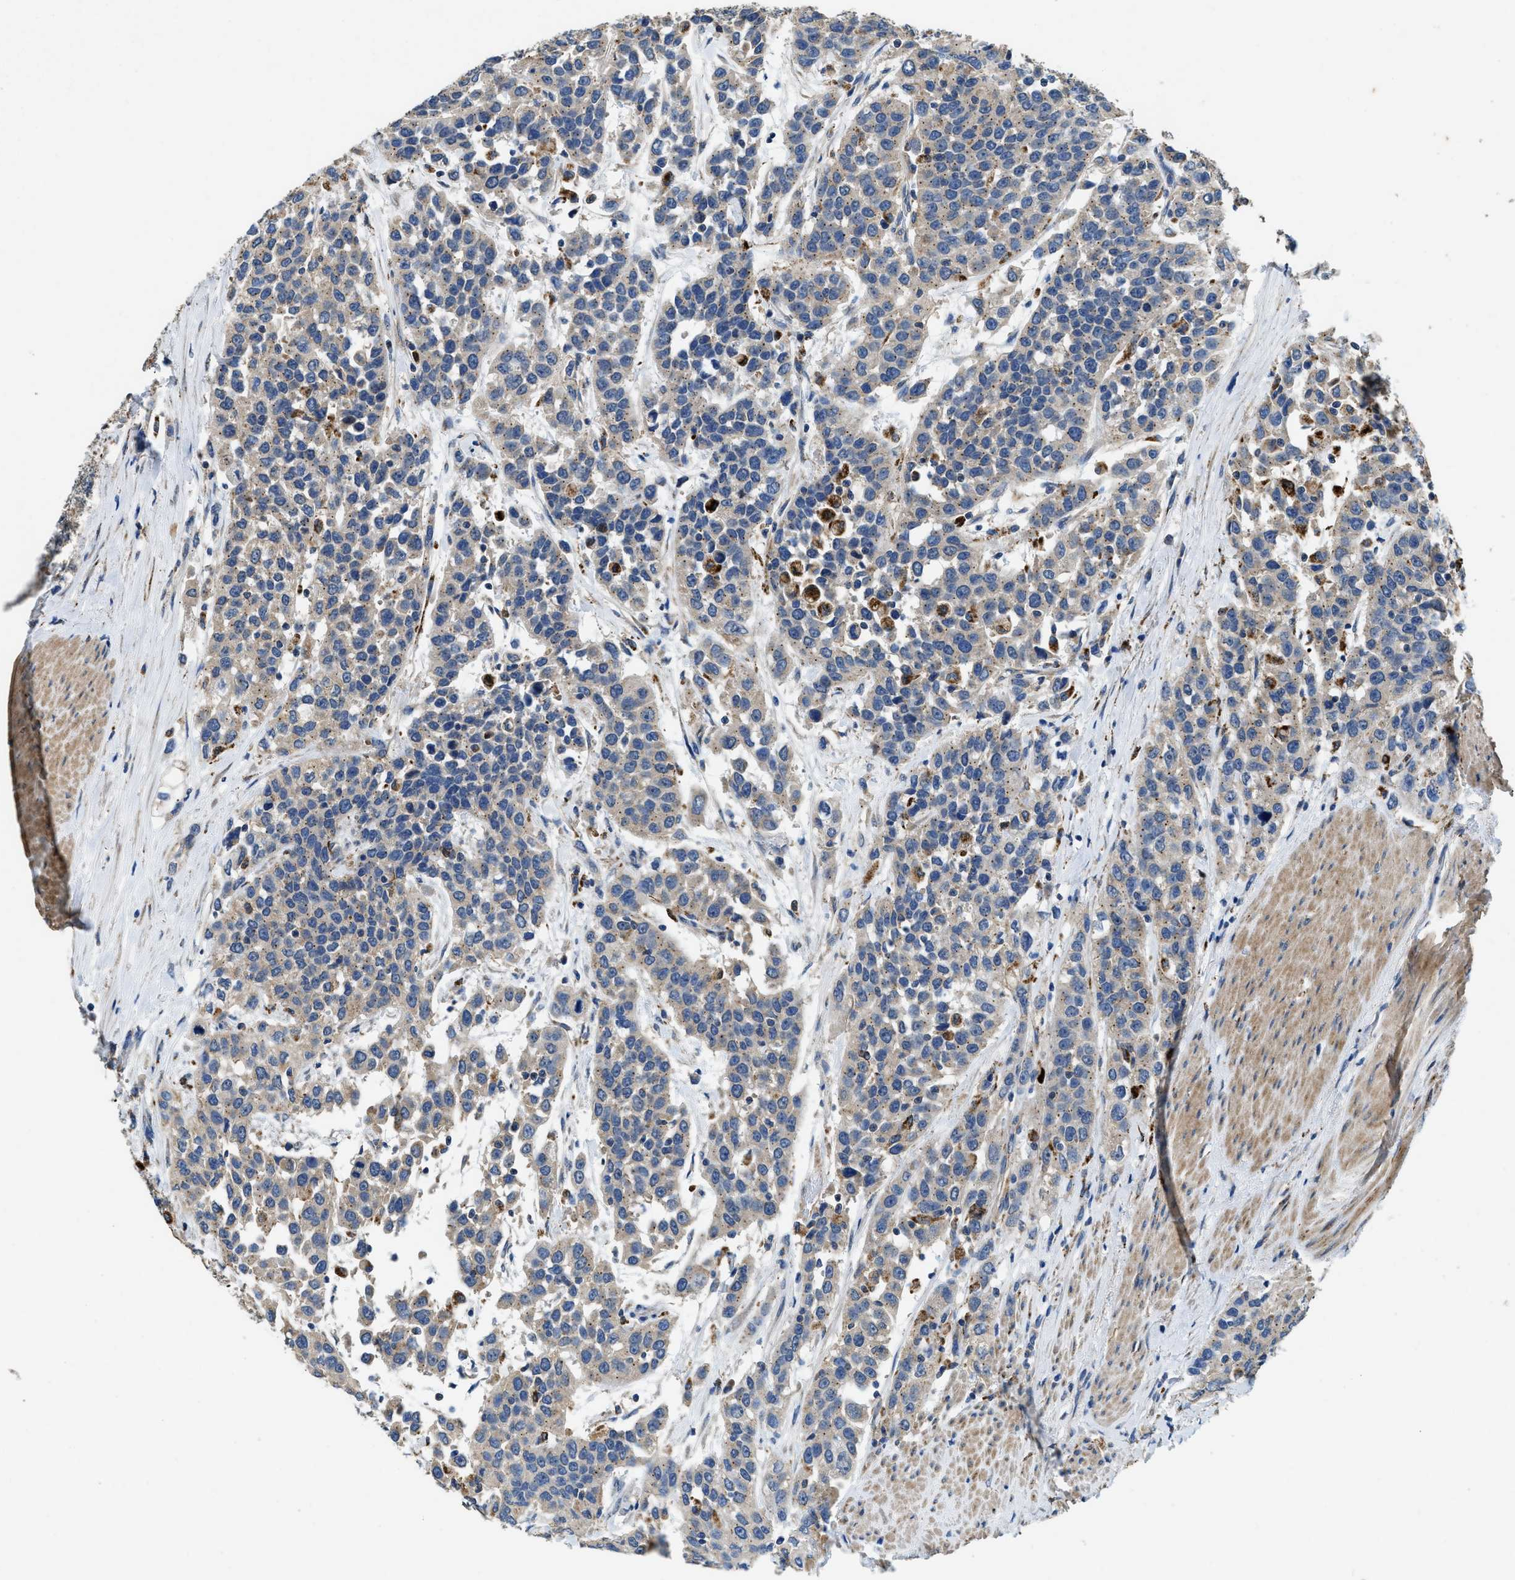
{"staining": {"intensity": "weak", "quantity": "<25%", "location": "cytoplasmic/membranous"}, "tissue": "urothelial cancer", "cell_type": "Tumor cells", "image_type": "cancer", "snomed": [{"axis": "morphology", "description": "Urothelial carcinoma, High grade"}, {"axis": "topography", "description": "Urinary bladder"}], "caption": "Urothelial cancer was stained to show a protein in brown. There is no significant staining in tumor cells.", "gene": "CDK15", "patient": {"sex": "female", "age": 80}}